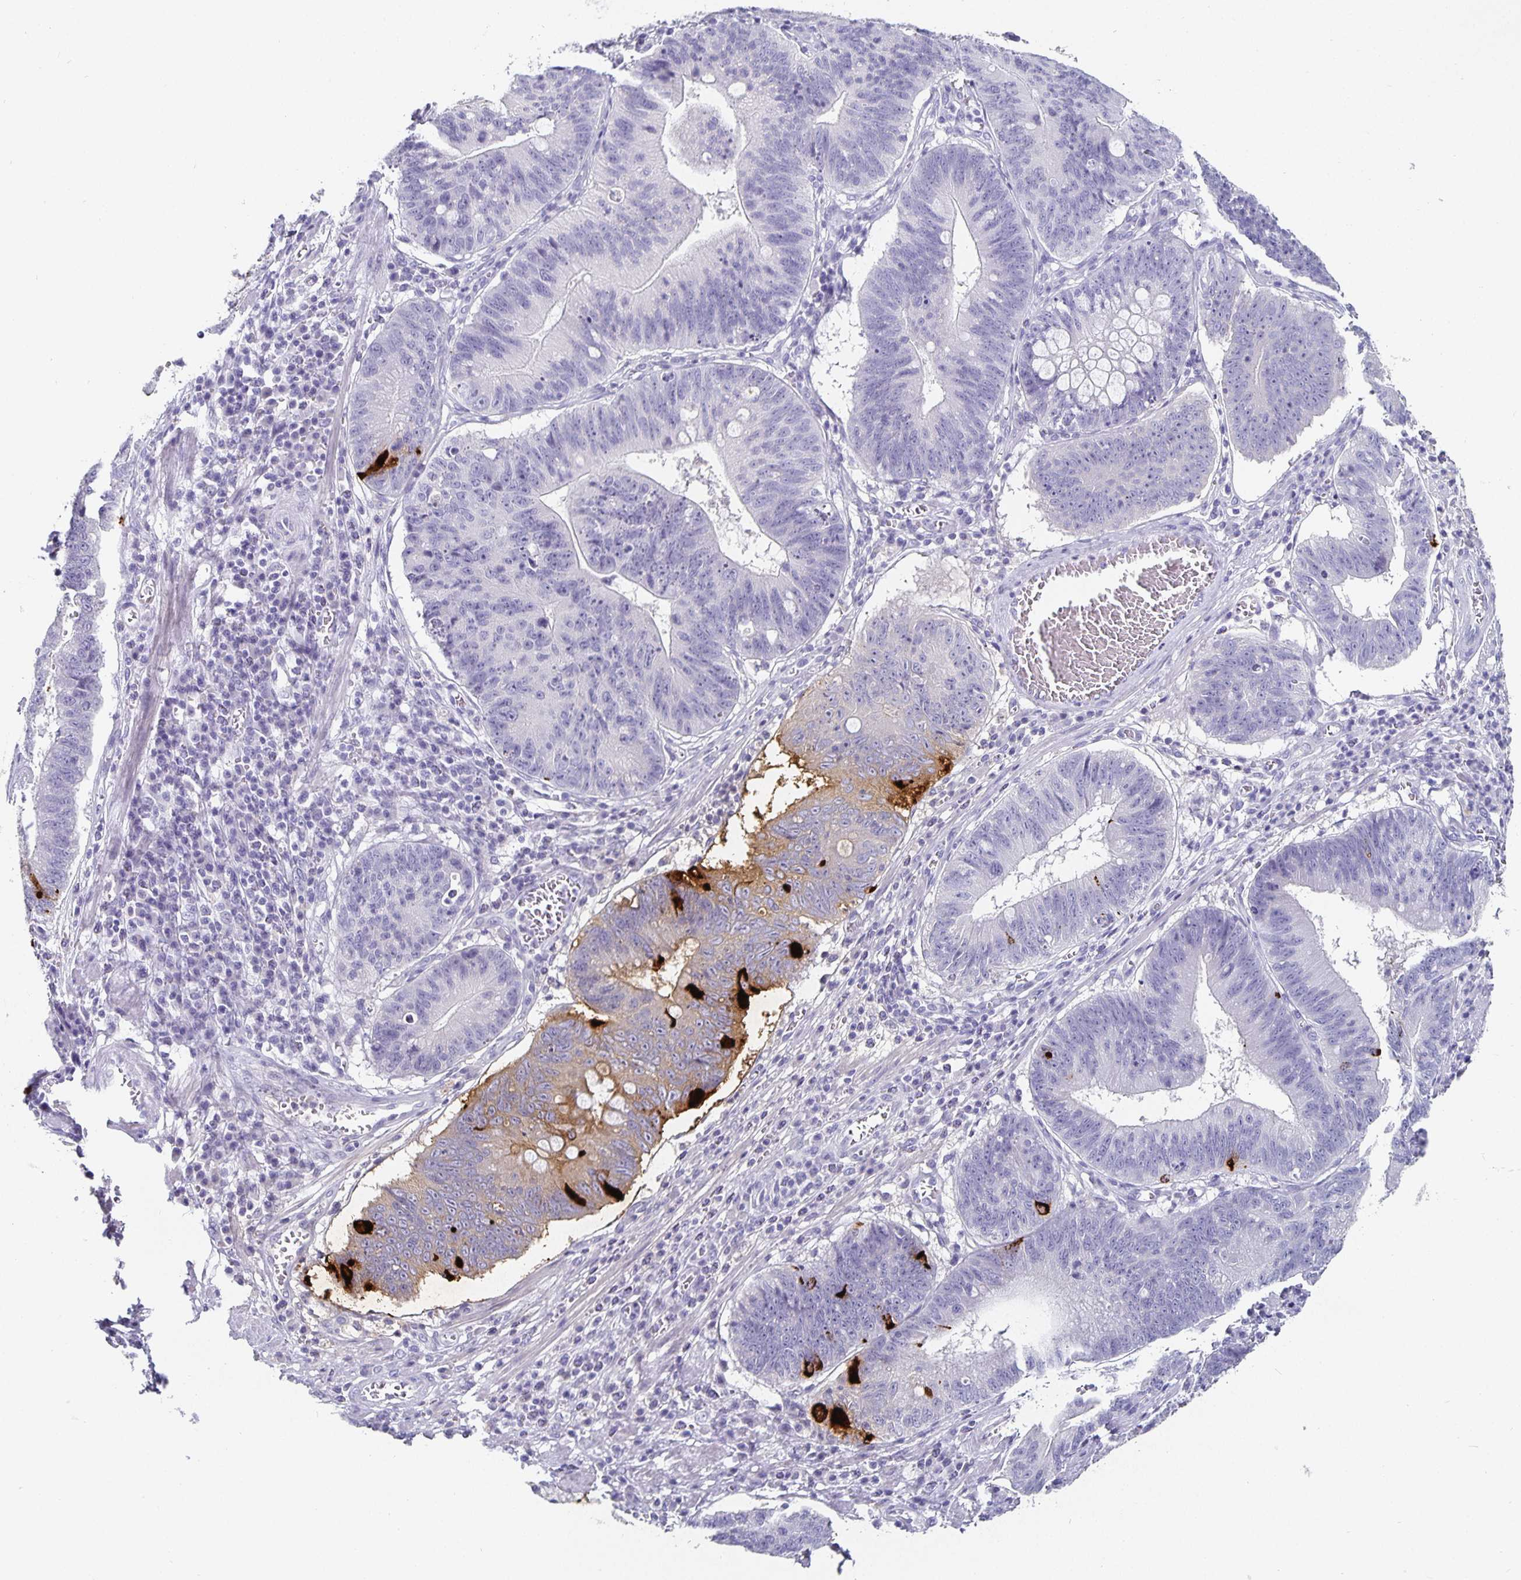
{"staining": {"intensity": "negative", "quantity": "none", "location": "none"}, "tissue": "stomach cancer", "cell_type": "Tumor cells", "image_type": "cancer", "snomed": [{"axis": "morphology", "description": "Adenocarcinoma, NOS"}, {"axis": "topography", "description": "Stomach"}], "caption": "An image of human stomach cancer (adenocarcinoma) is negative for staining in tumor cells.", "gene": "CHGA", "patient": {"sex": "male", "age": 59}}